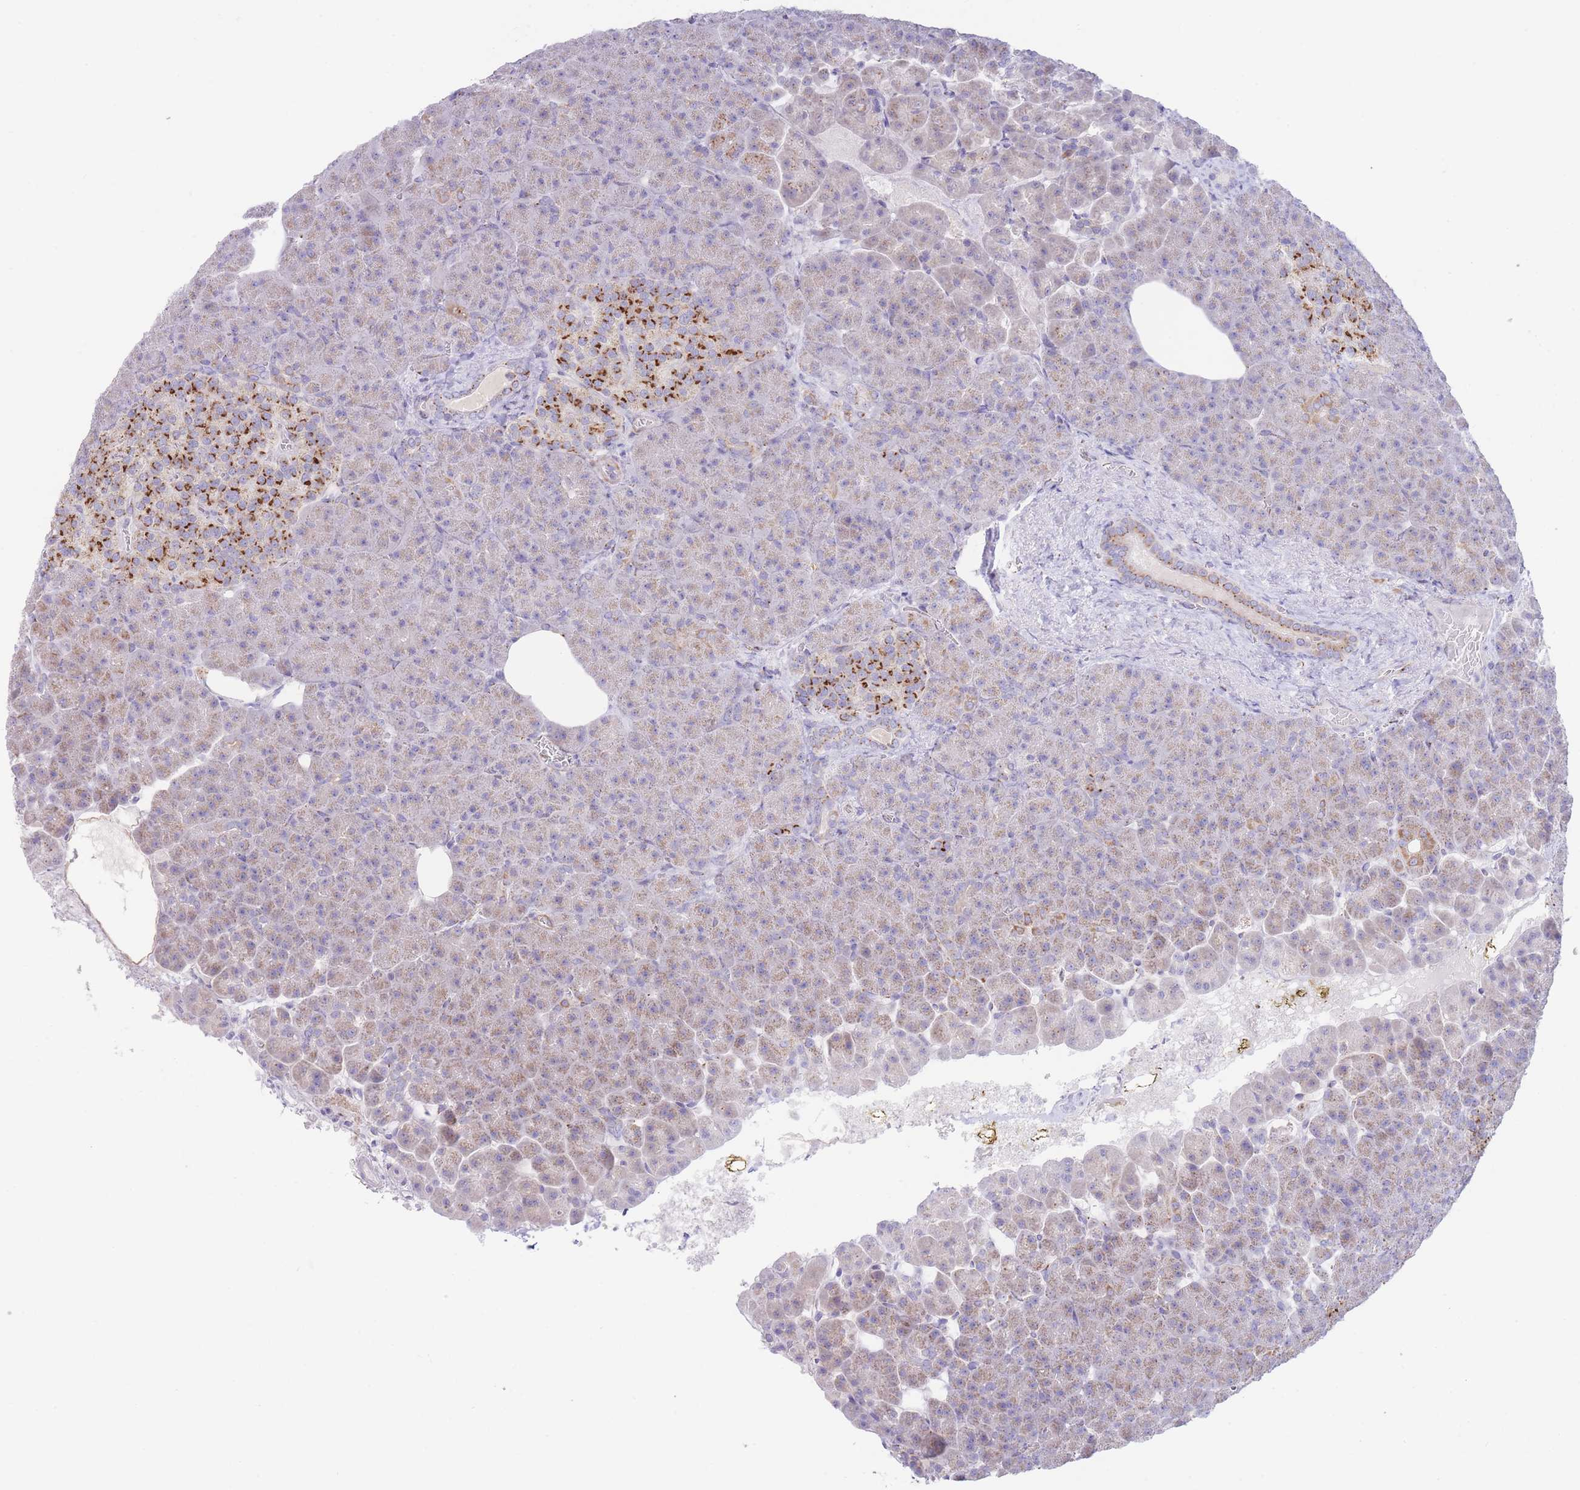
{"staining": {"intensity": "weak", "quantity": "<25%", "location": "cytoplasmic/membranous"}, "tissue": "pancreas", "cell_type": "Exocrine glandular cells", "image_type": "normal", "snomed": [{"axis": "morphology", "description": "Normal tissue, NOS"}, {"axis": "topography", "description": "Pancreas"}], "caption": "IHC micrograph of normal pancreas: human pancreas stained with DAB (3,3'-diaminobenzidine) exhibits no significant protein staining in exocrine glandular cells.", "gene": "MPND", "patient": {"sex": "female", "age": 74}}